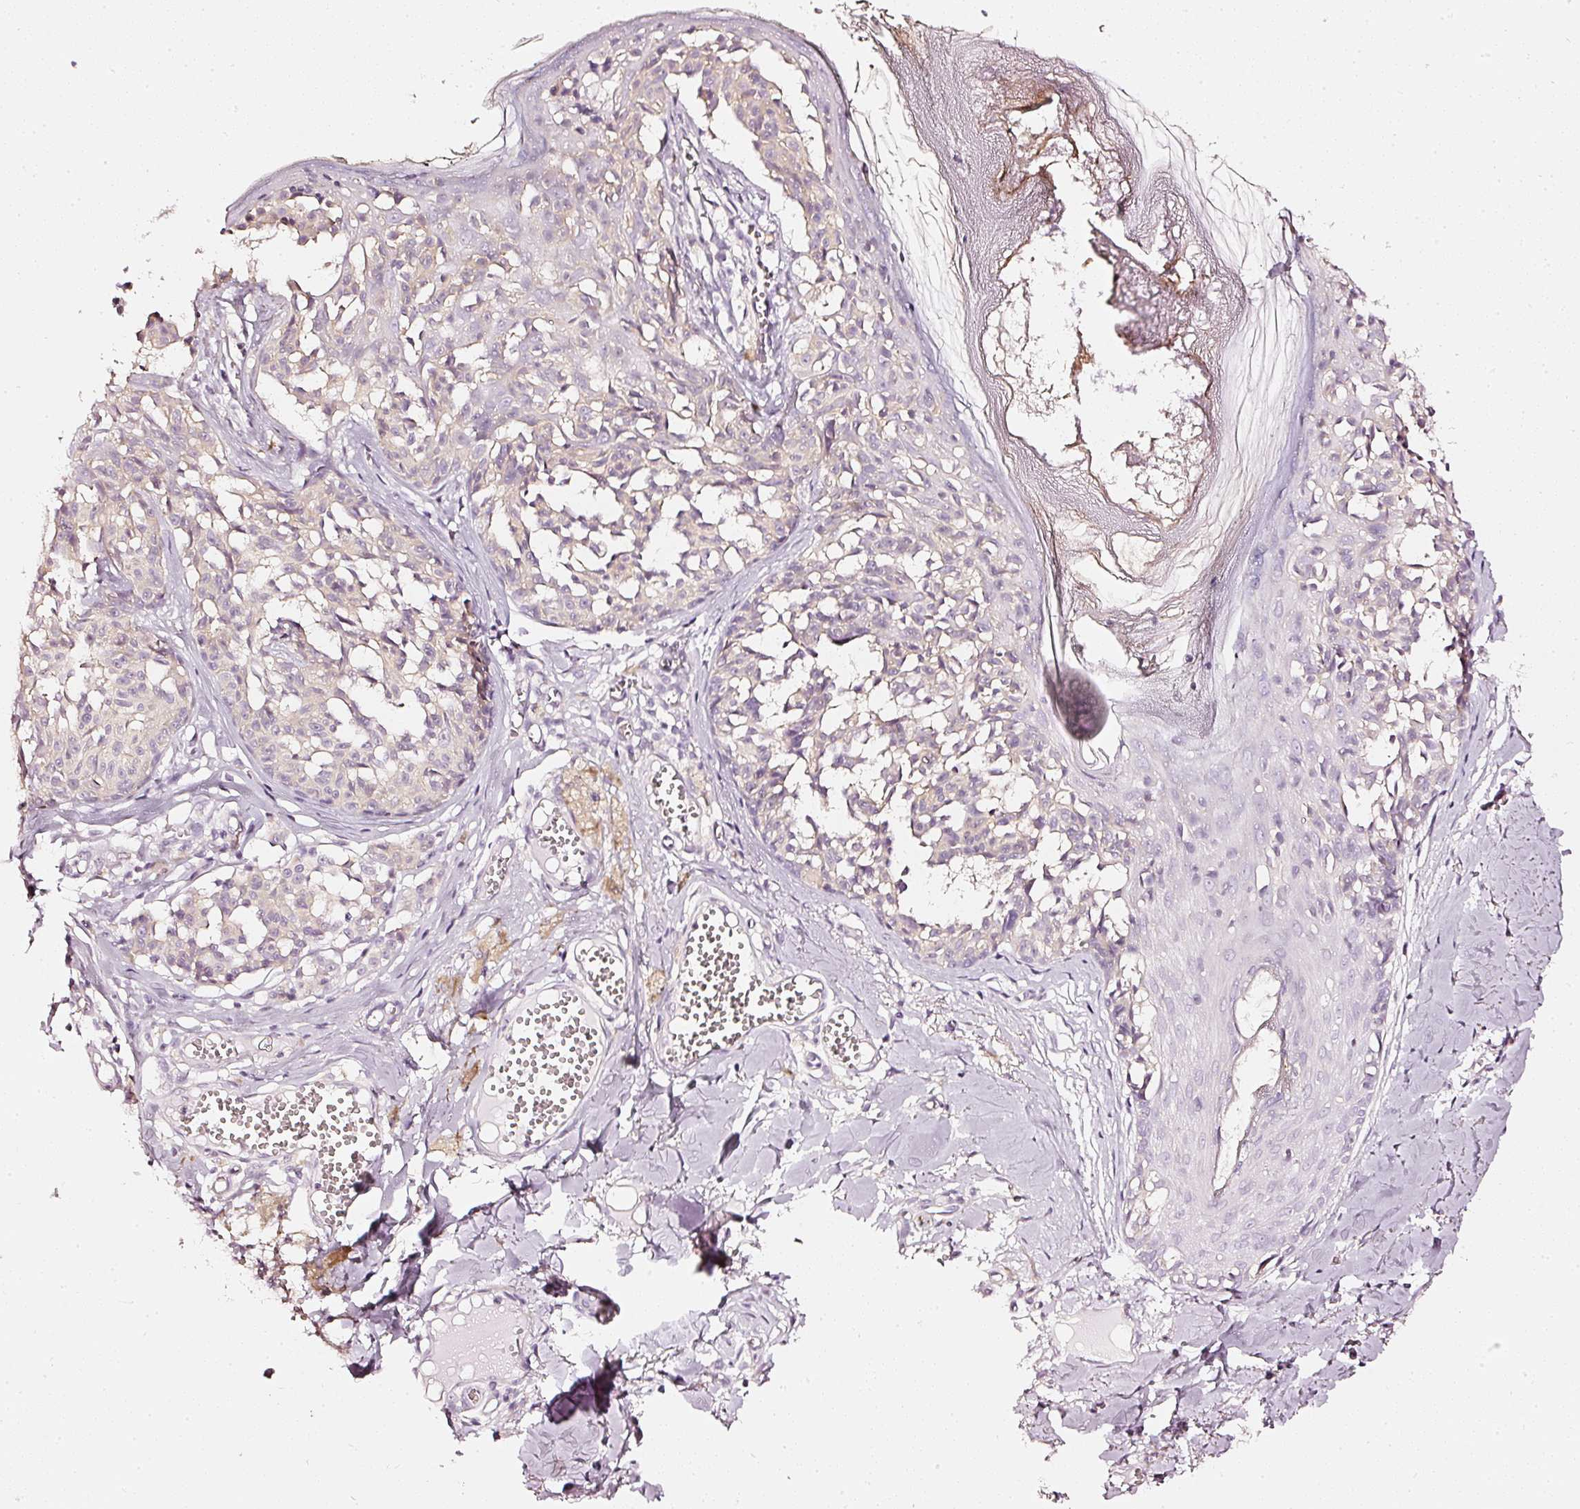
{"staining": {"intensity": "negative", "quantity": "none", "location": "none"}, "tissue": "melanoma", "cell_type": "Tumor cells", "image_type": "cancer", "snomed": [{"axis": "morphology", "description": "Malignant melanoma, NOS"}, {"axis": "topography", "description": "Skin"}], "caption": "The histopathology image demonstrates no significant positivity in tumor cells of malignant melanoma.", "gene": "CNP", "patient": {"sex": "female", "age": 43}}